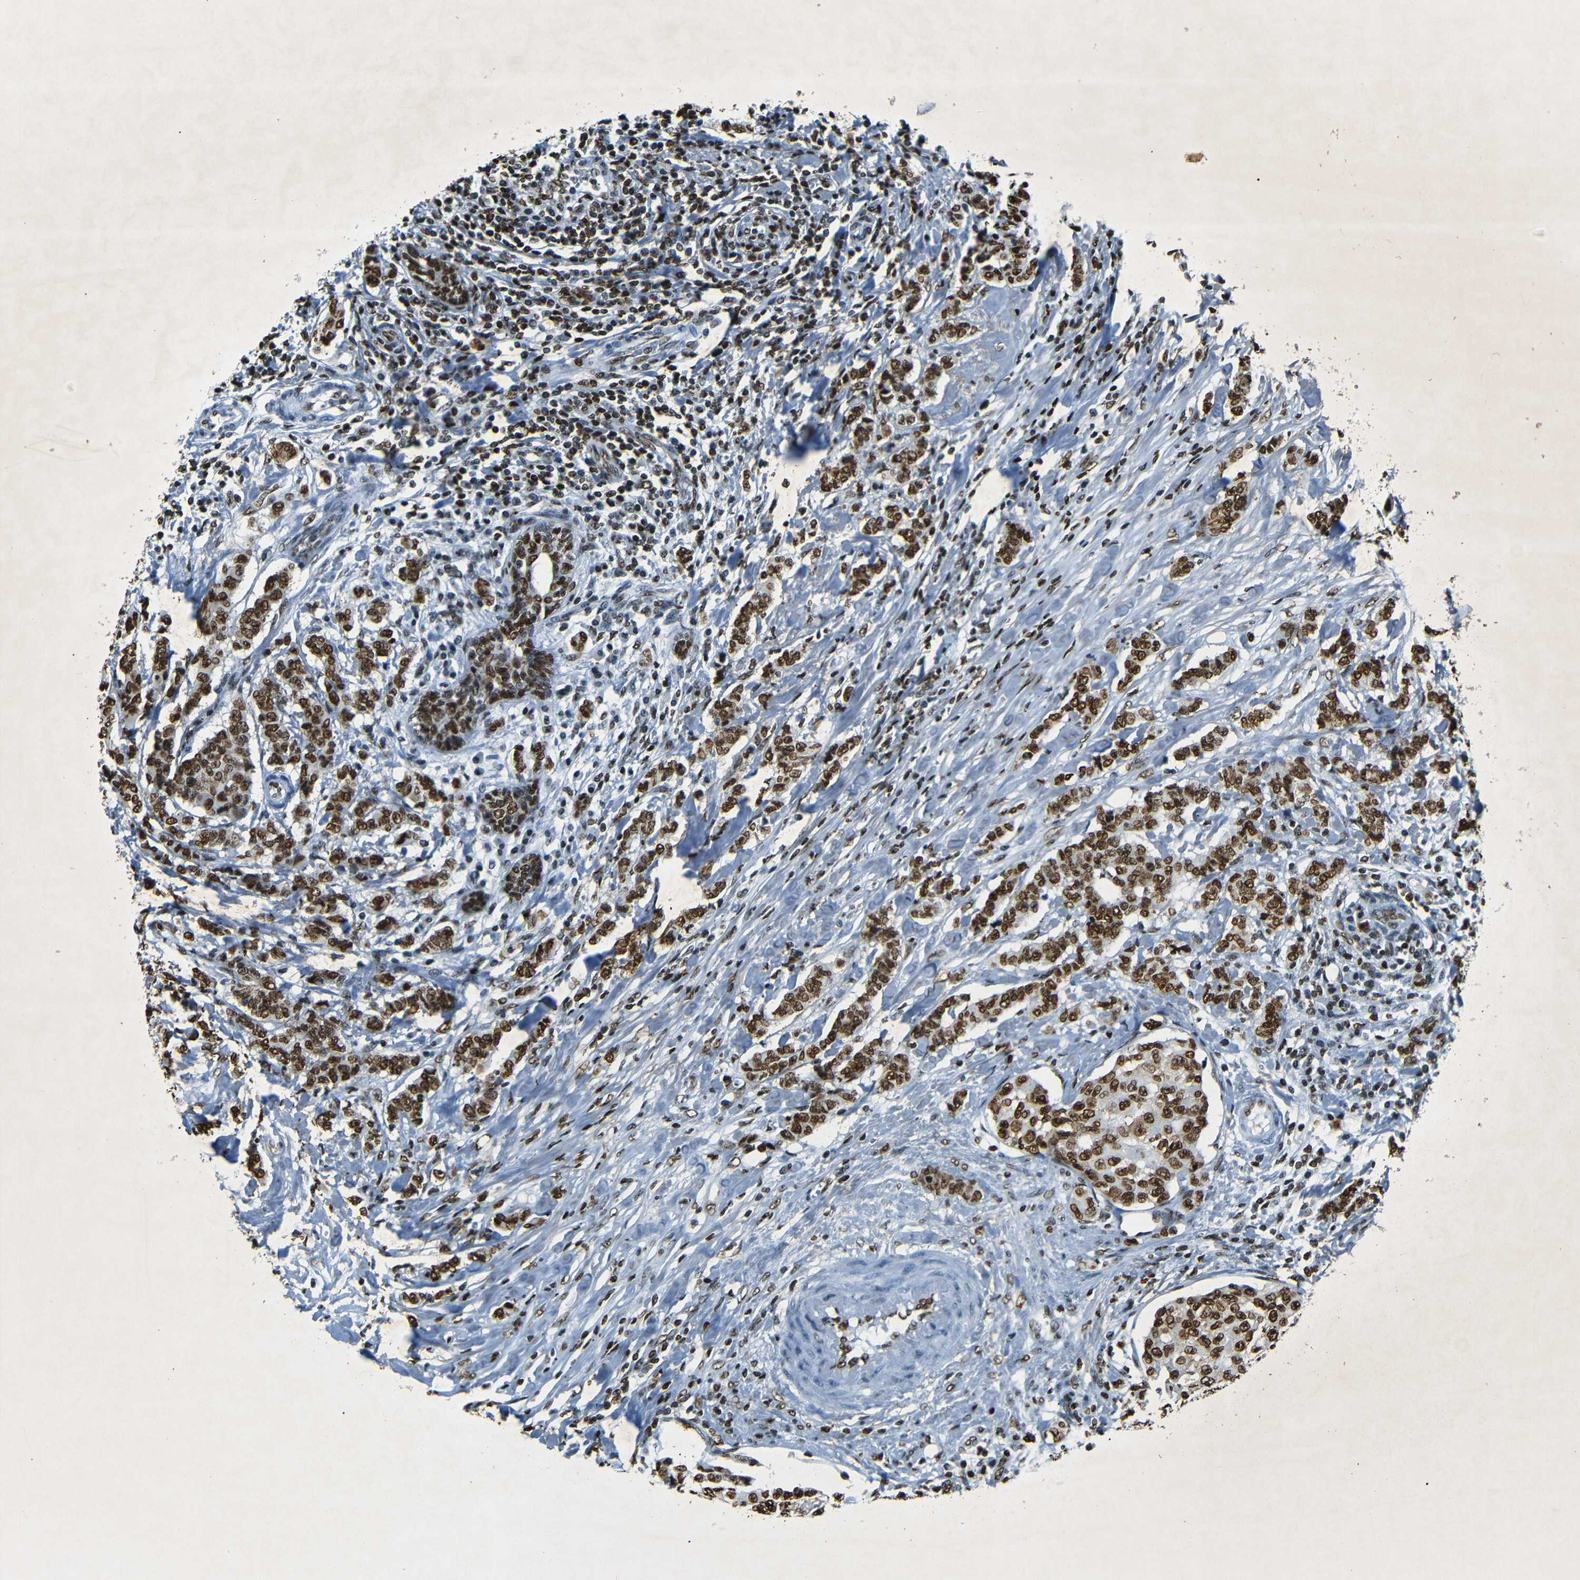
{"staining": {"intensity": "strong", "quantity": ">75%", "location": "nuclear"}, "tissue": "breast cancer", "cell_type": "Tumor cells", "image_type": "cancer", "snomed": [{"axis": "morphology", "description": "Duct carcinoma"}, {"axis": "topography", "description": "Breast"}], "caption": "Immunohistochemistry (IHC) of breast intraductal carcinoma displays high levels of strong nuclear positivity in approximately >75% of tumor cells.", "gene": "HMGN1", "patient": {"sex": "female", "age": 40}}